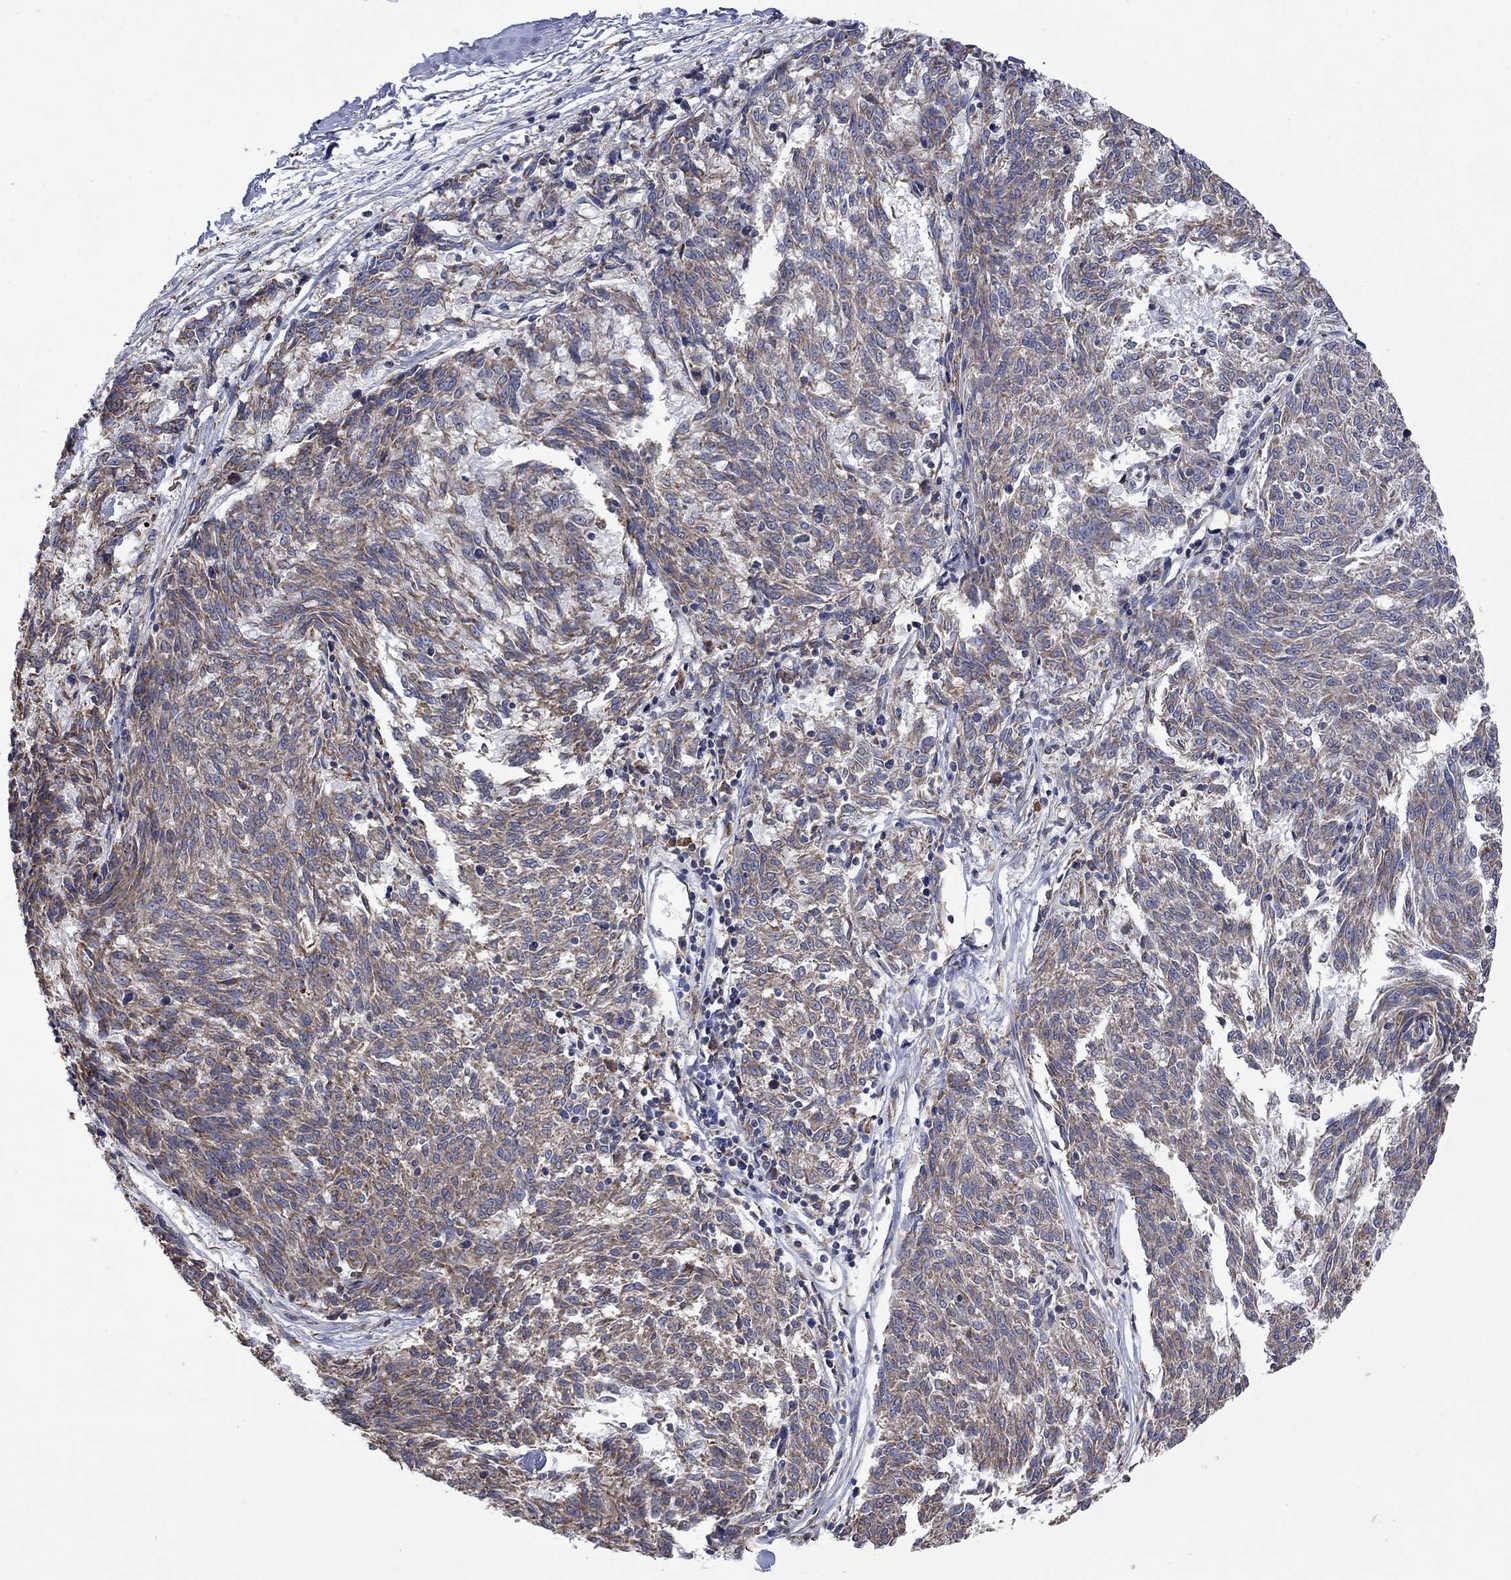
{"staining": {"intensity": "moderate", "quantity": "25%-75%", "location": "cytoplasmic/membranous"}, "tissue": "melanoma", "cell_type": "Tumor cells", "image_type": "cancer", "snomed": [{"axis": "morphology", "description": "Malignant melanoma, NOS"}, {"axis": "topography", "description": "Skin"}], "caption": "A brown stain labels moderate cytoplasmic/membranous positivity of a protein in human malignant melanoma tumor cells. (Brightfield microscopy of DAB IHC at high magnification).", "gene": "FURIN", "patient": {"sex": "female", "age": 72}}